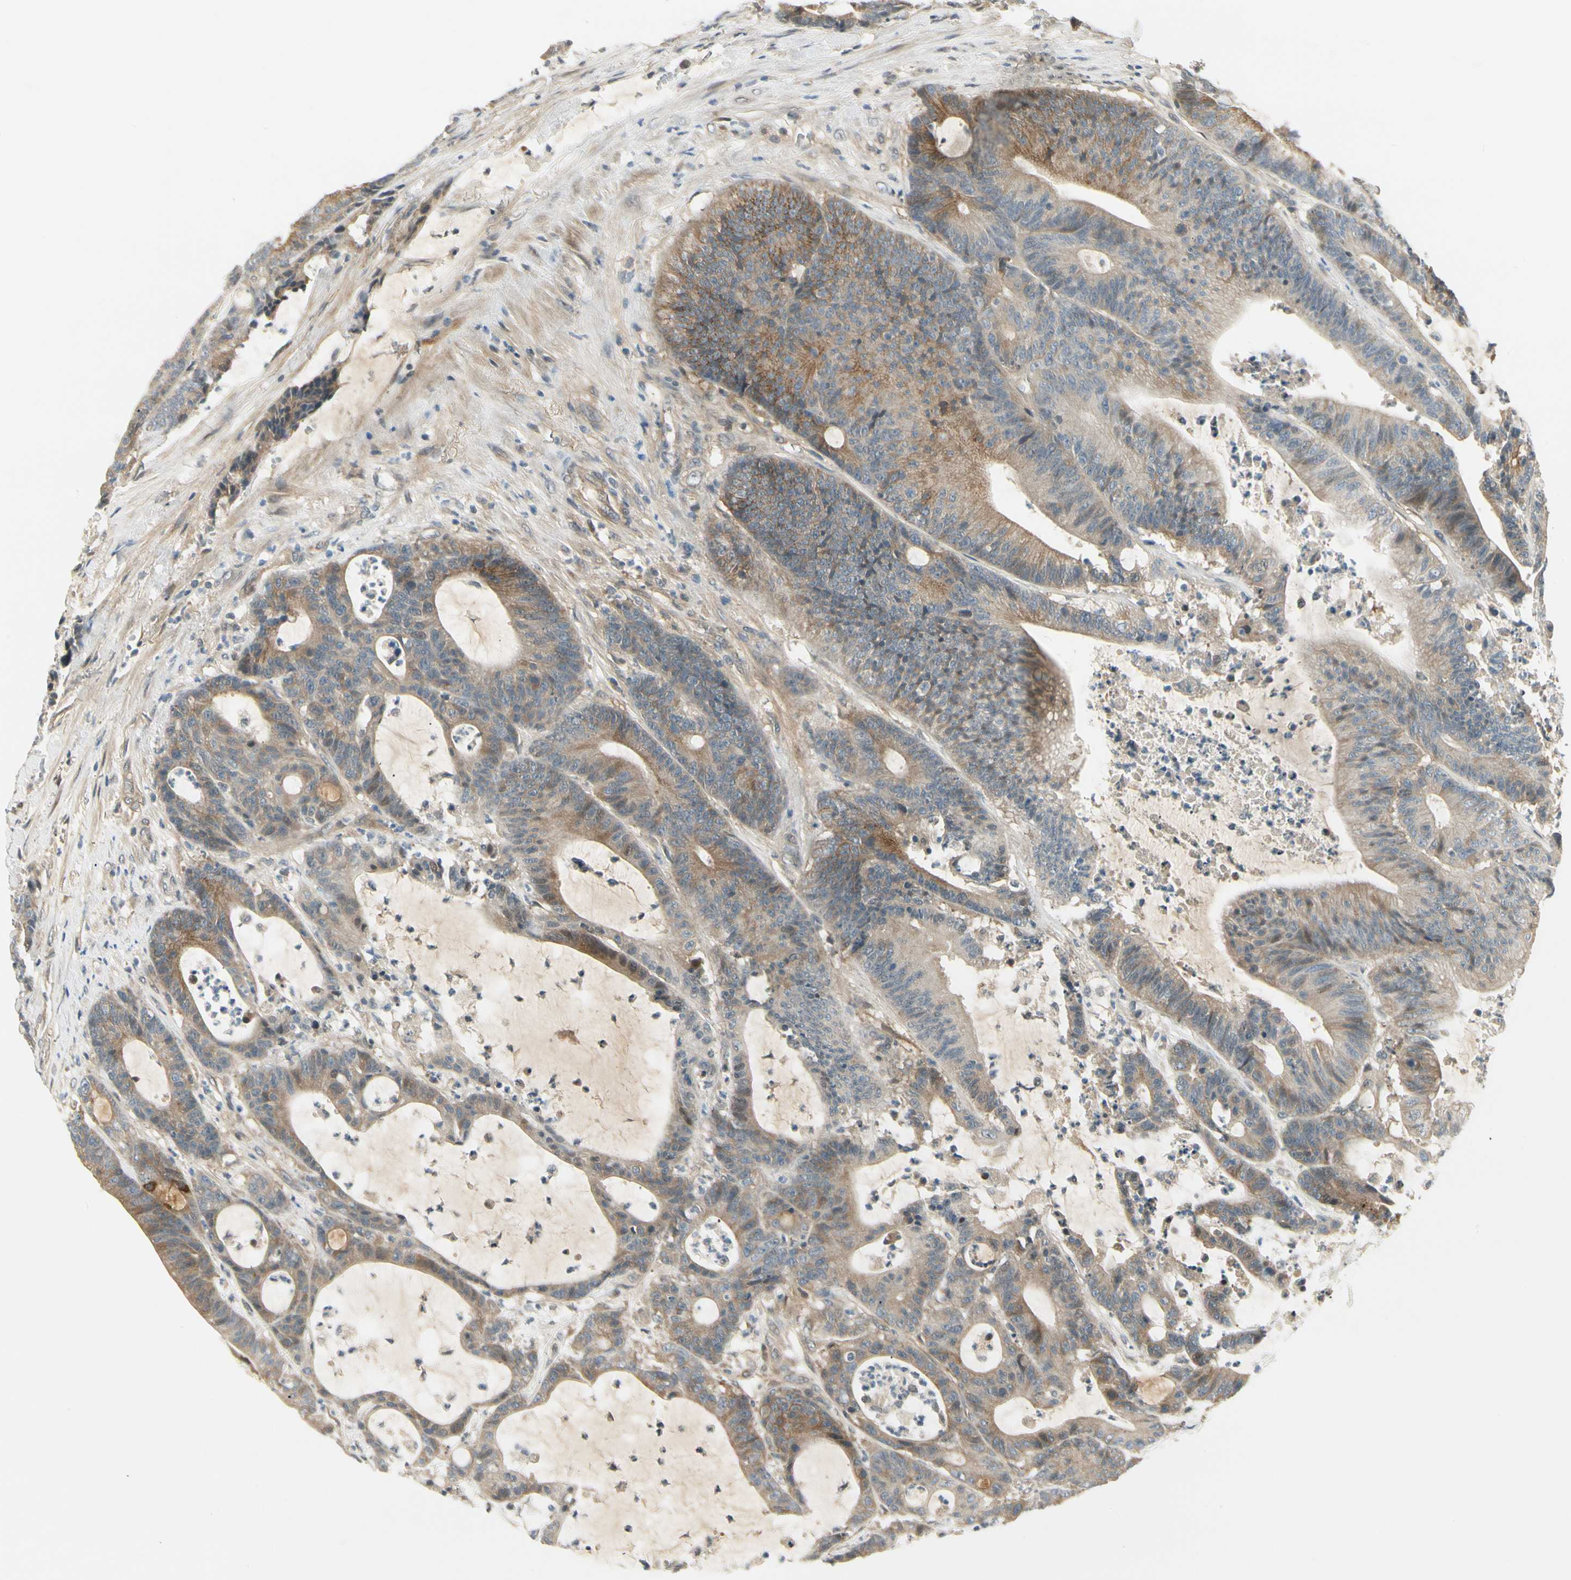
{"staining": {"intensity": "moderate", "quantity": ">75%", "location": "cytoplasmic/membranous"}, "tissue": "colorectal cancer", "cell_type": "Tumor cells", "image_type": "cancer", "snomed": [{"axis": "morphology", "description": "Adenocarcinoma, NOS"}, {"axis": "topography", "description": "Colon"}], "caption": "The image displays staining of colorectal cancer, revealing moderate cytoplasmic/membranous protein positivity (brown color) within tumor cells.", "gene": "EPHB3", "patient": {"sex": "female", "age": 84}}